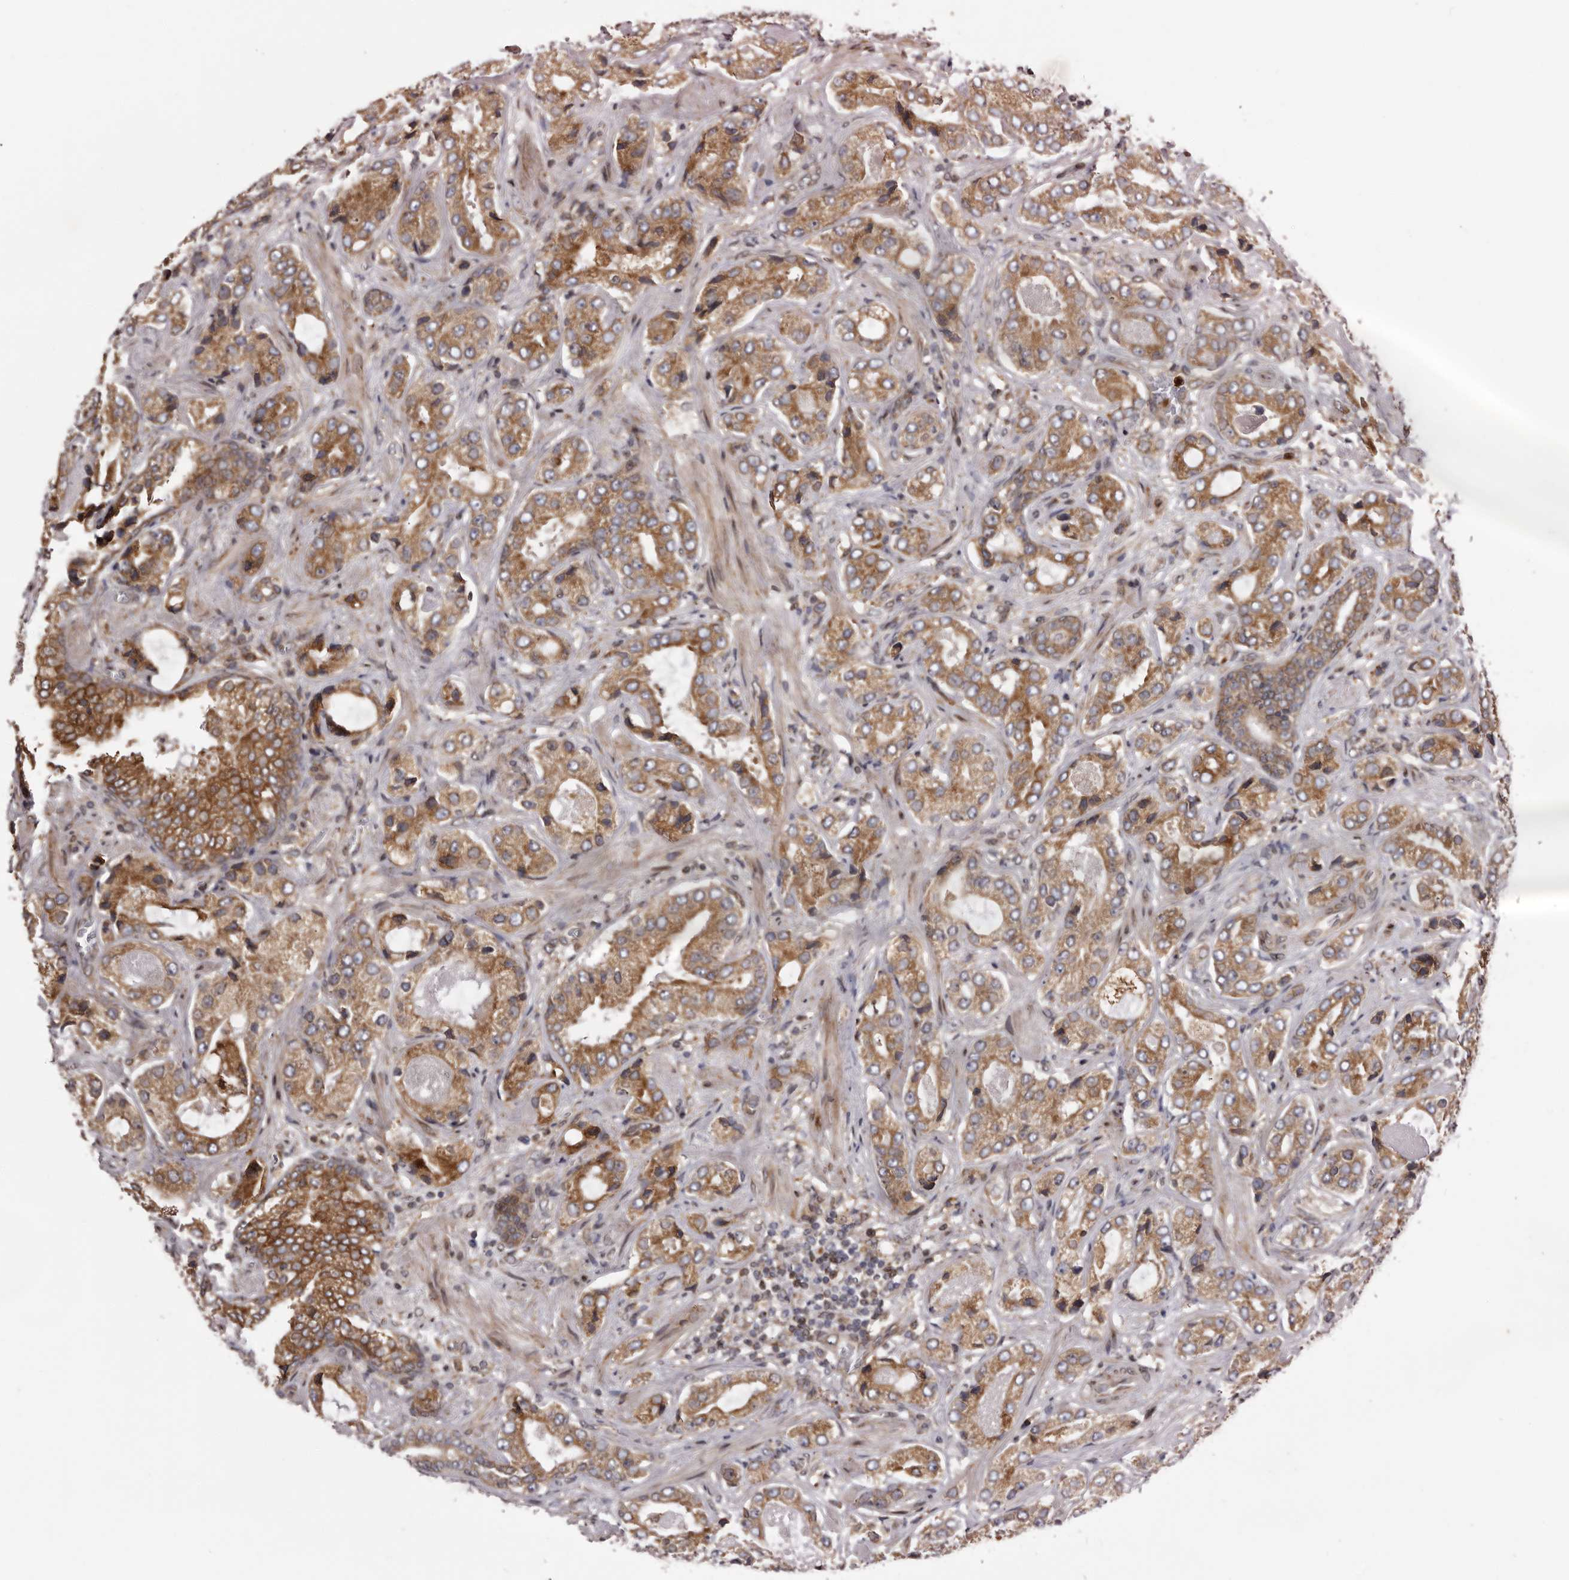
{"staining": {"intensity": "moderate", "quantity": ">75%", "location": "cytoplasmic/membranous"}, "tissue": "prostate cancer", "cell_type": "Tumor cells", "image_type": "cancer", "snomed": [{"axis": "morphology", "description": "Normal tissue, NOS"}, {"axis": "morphology", "description": "Adenocarcinoma, High grade"}, {"axis": "topography", "description": "Prostate"}, {"axis": "topography", "description": "Peripheral nerve tissue"}], "caption": "Immunohistochemistry (IHC) (DAB (3,3'-diaminobenzidine)) staining of prostate cancer displays moderate cytoplasmic/membranous protein staining in approximately >75% of tumor cells.", "gene": "C4orf3", "patient": {"sex": "male", "age": 59}}